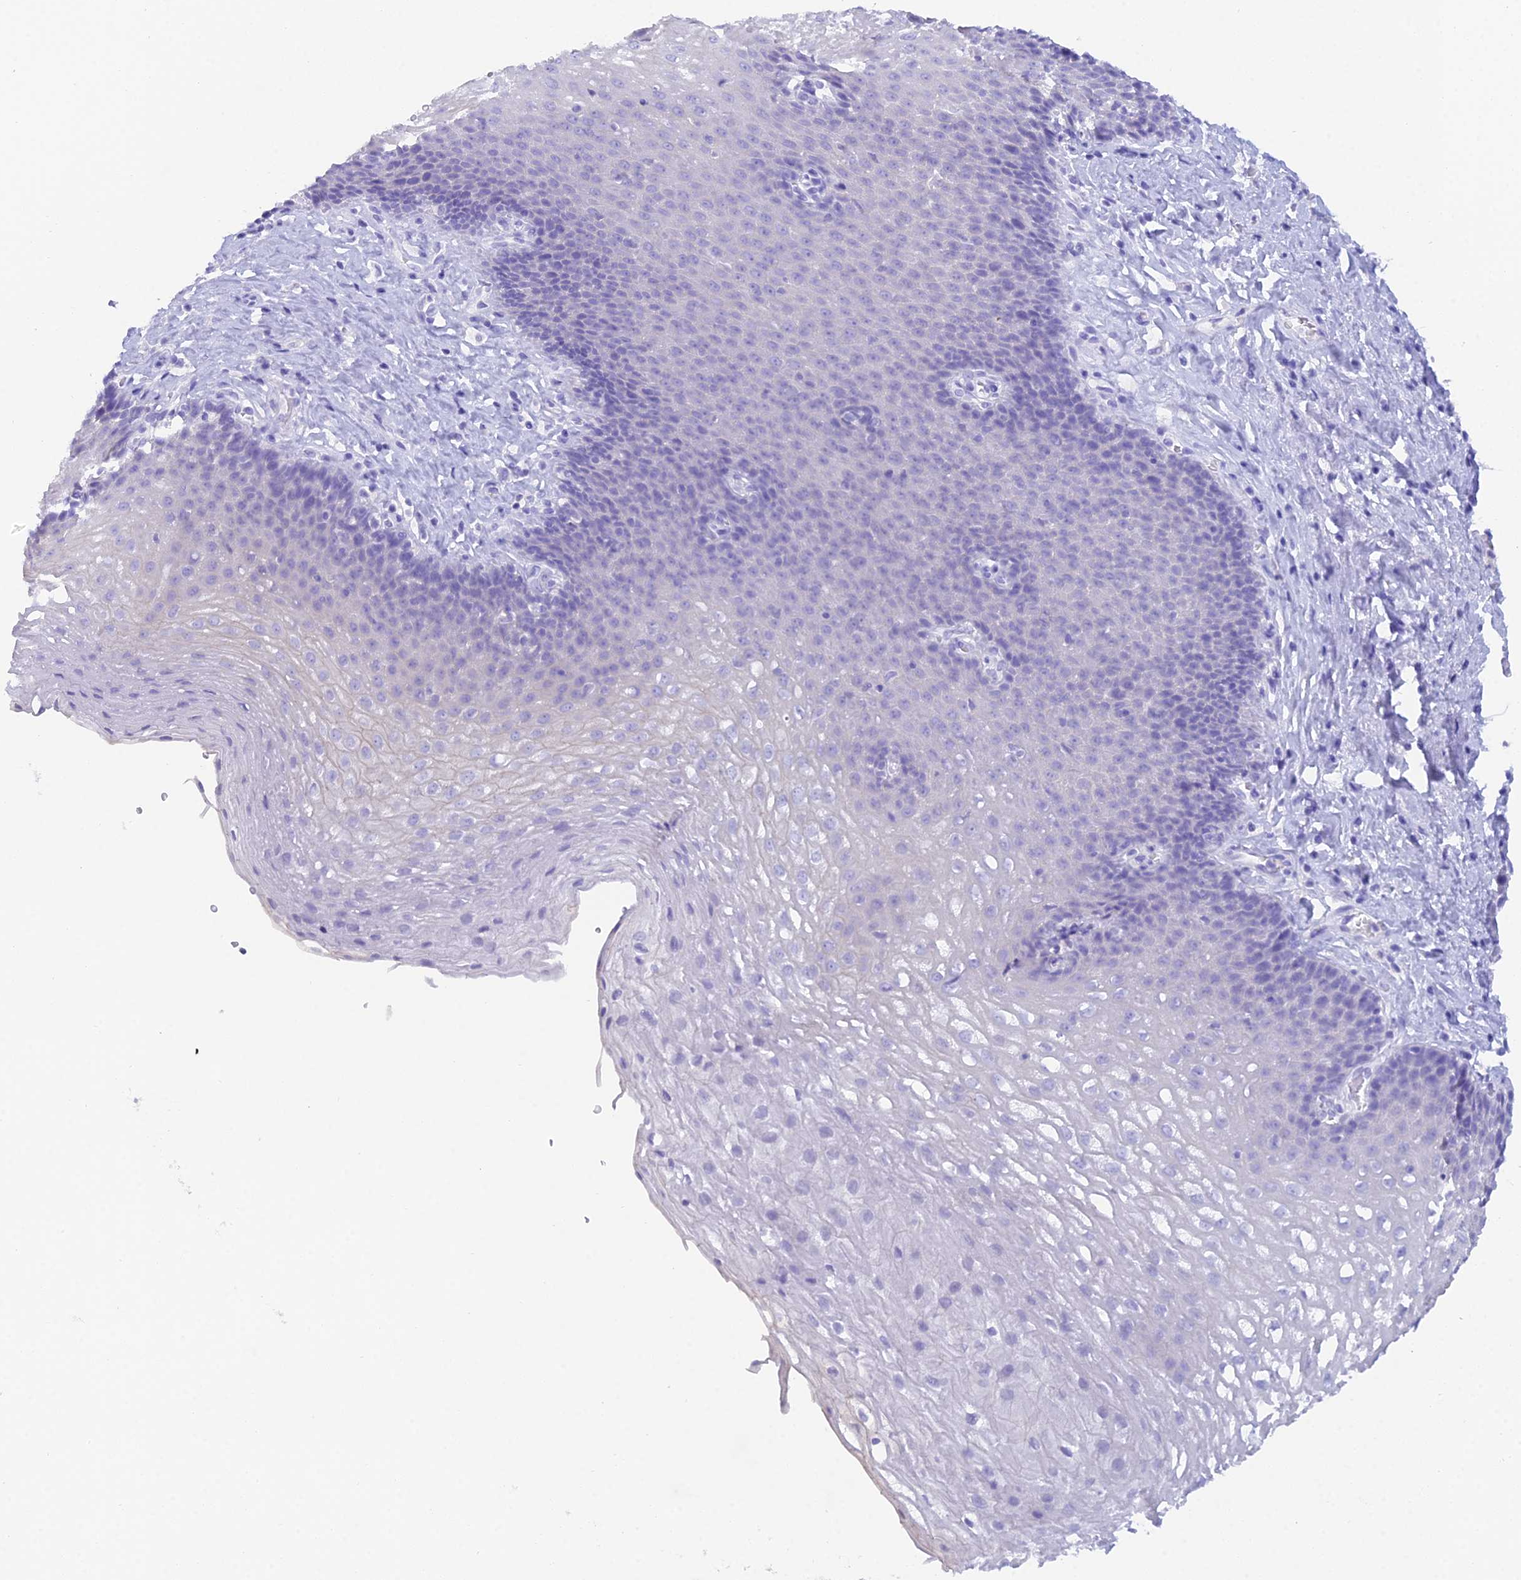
{"staining": {"intensity": "negative", "quantity": "none", "location": "none"}, "tissue": "esophagus", "cell_type": "Squamous epithelial cells", "image_type": "normal", "snomed": [{"axis": "morphology", "description": "Normal tissue, NOS"}, {"axis": "topography", "description": "Esophagus"}], "caption": "Protein analysis of benign esophagus shows no significant staining in squamous epithelial cells.", "gene": "REG1A", "patient": {"sex": "female", "age": 66}}